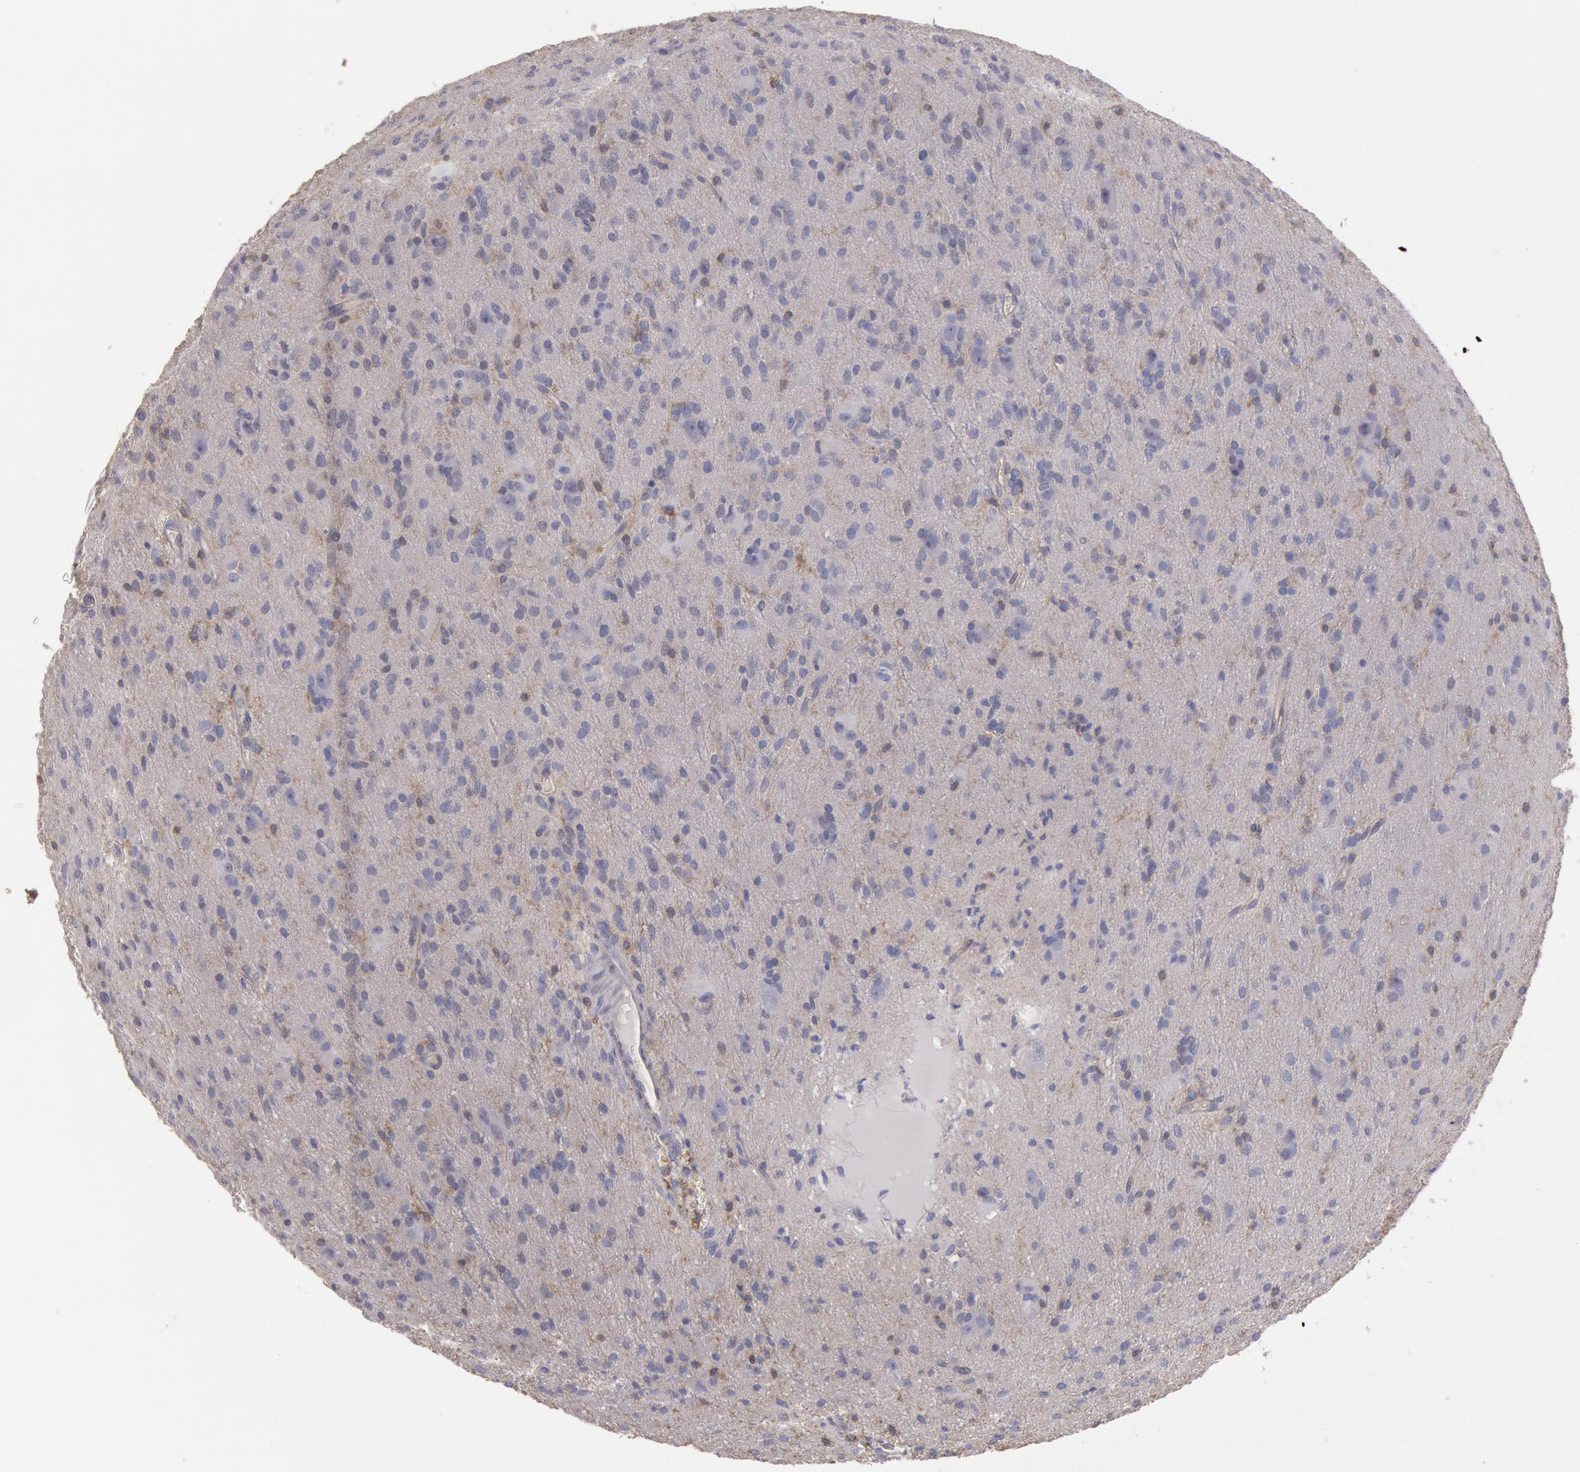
{"staining": {"intensity": "negative", "quantity": "none", "location": "none"}, "tissue": "glioma", "cell_type": "Tumor cells", "image_type": "cancer", "snomed": [{"axis": "morphology", "description": "Glioma, malignant, Low grade"}, {"axis": "topography", "description": "Brain"}], "caption": "A photomicrograph of human low-grade glioma (malignant) is negative for staining in tumor cells.", "gene": "SNAP23", "patient": {"sex": "female", "age": 15}}